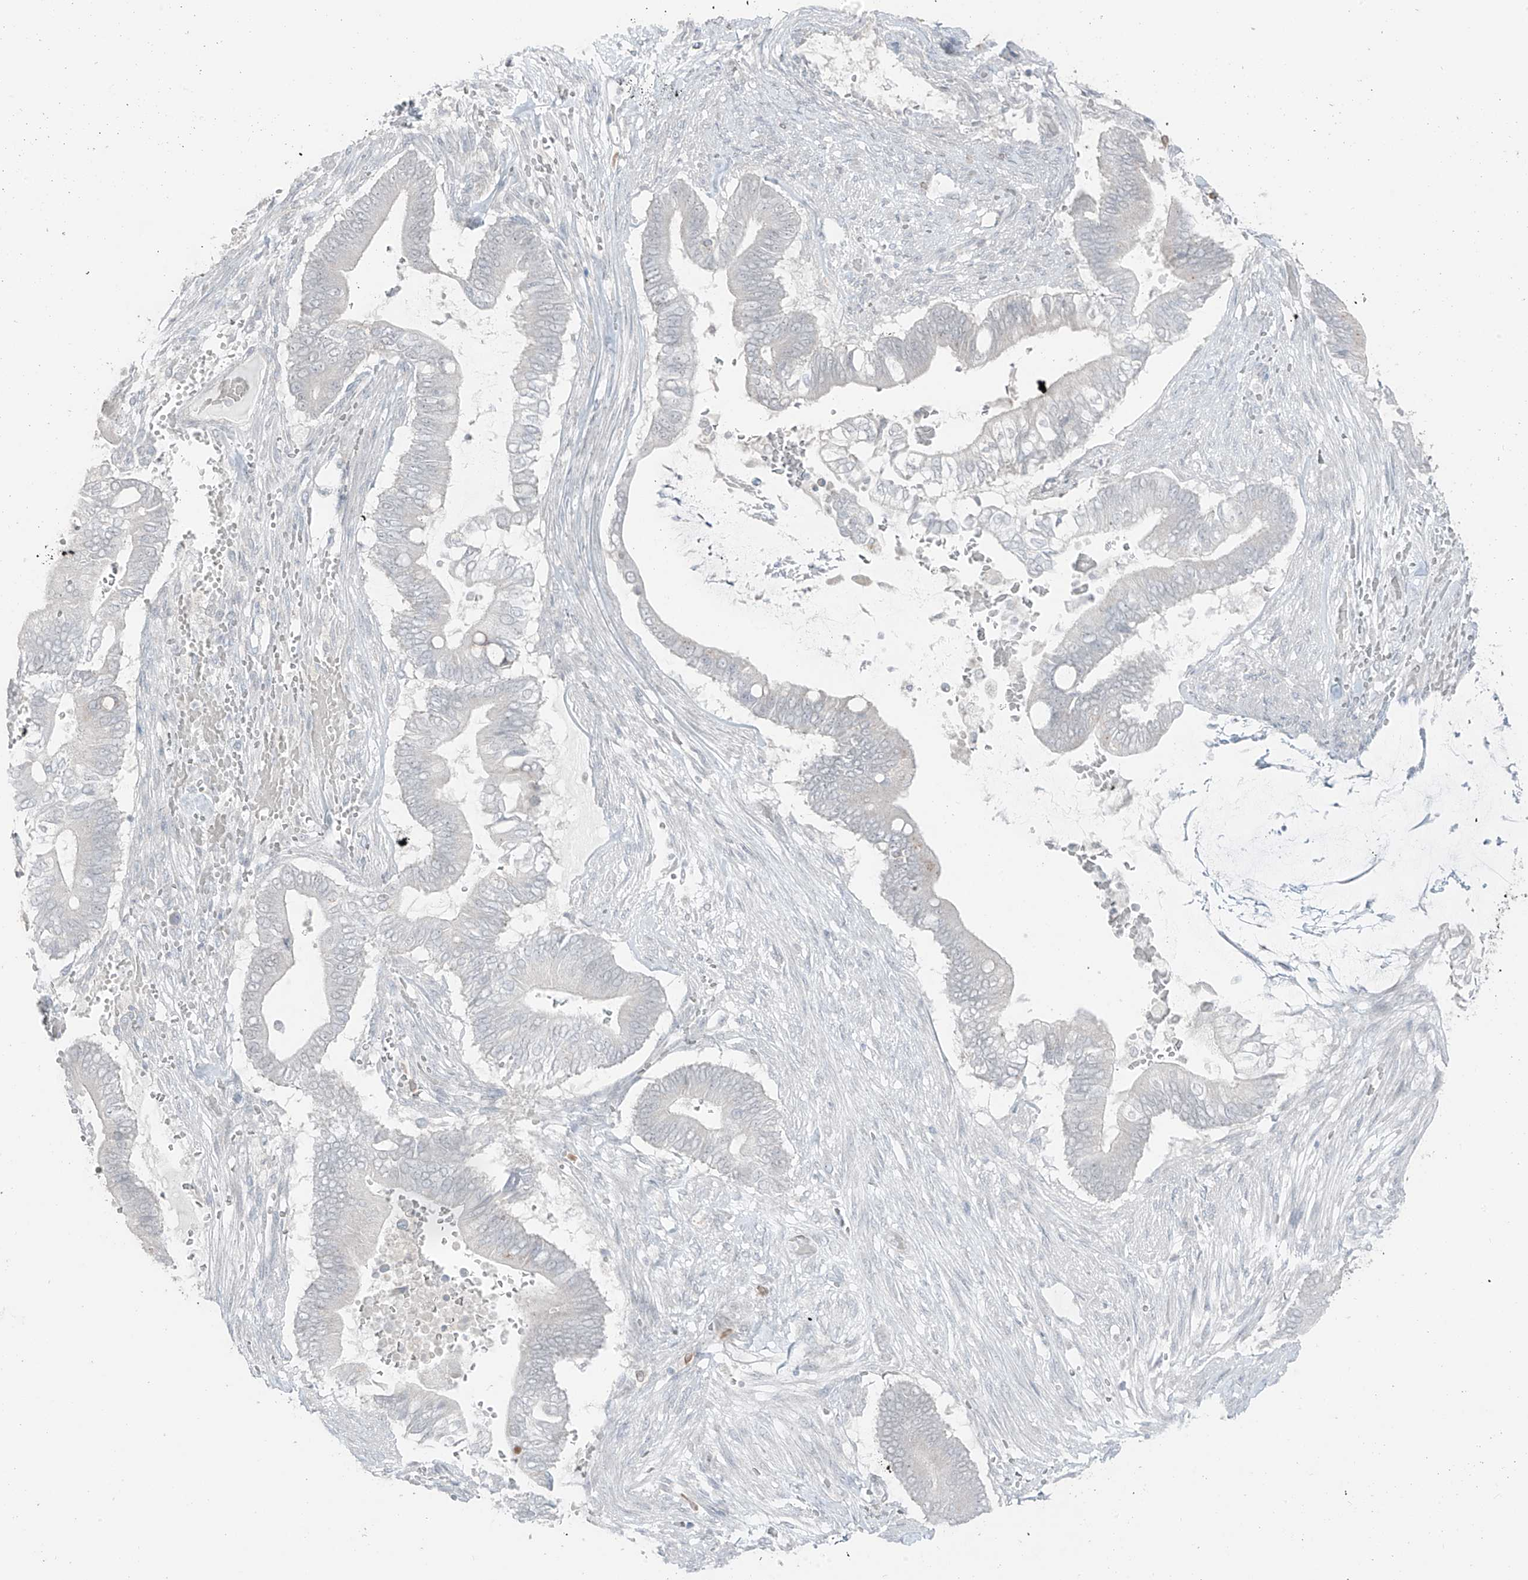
{"staining": {"intensity": "negative", "quantity": "none", "location": "none"}, "tissue": "pancreatic cancer", "cell_type": "Tumor cells", "image_type": "cancer", "snomed": [{"axis": "morphology", "description": "Adenocarcinoma, NOS"}, {"axis": "topography", "description": "Pancreas"}], "caption": "Pancreatic cancer (adenocarcinoma) was stained to show a protein in brown. There is no significant positivity in tumor cells.", "gene": "PRDM6", "patient": {"sex": "male", "age": 68}}